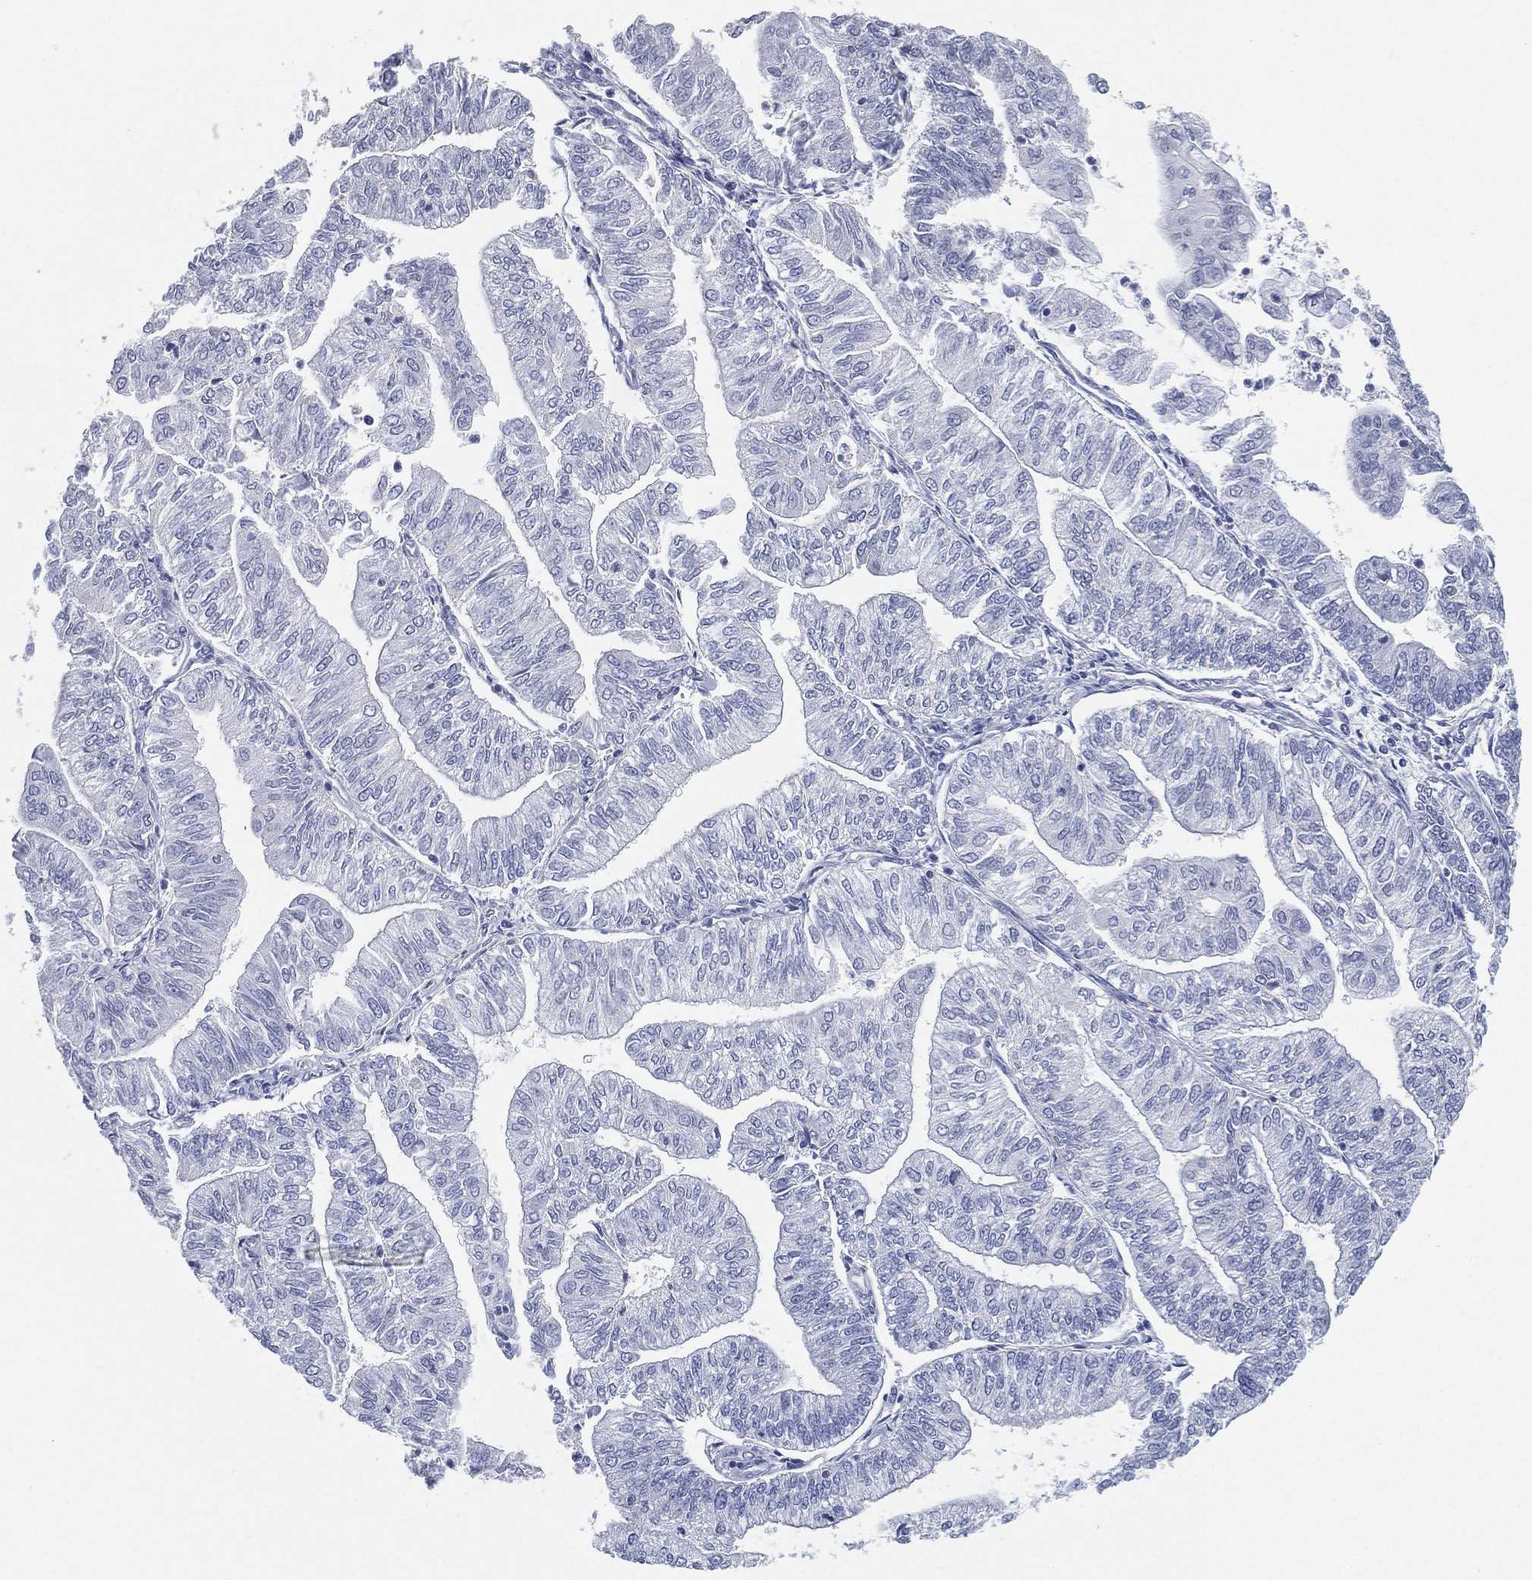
{"staining": {"intensity": "negative", "quantity": "none", "location": "none"}, "tissue": "endometrial cancer", "cell_type": "Tumor cells", "image_type": "cancer", "snomed": [{"axis": "morphology", "description": "Adenocarcinoma, NOS"}, {"axis": "topography", "description": "Endometrium"}], "caption": "Tumor cells show no significant expression in endometrial cancer (adenocarcinoma).", "gene": "FAM187B", "patient": {"sex": "female", "age": 59}}